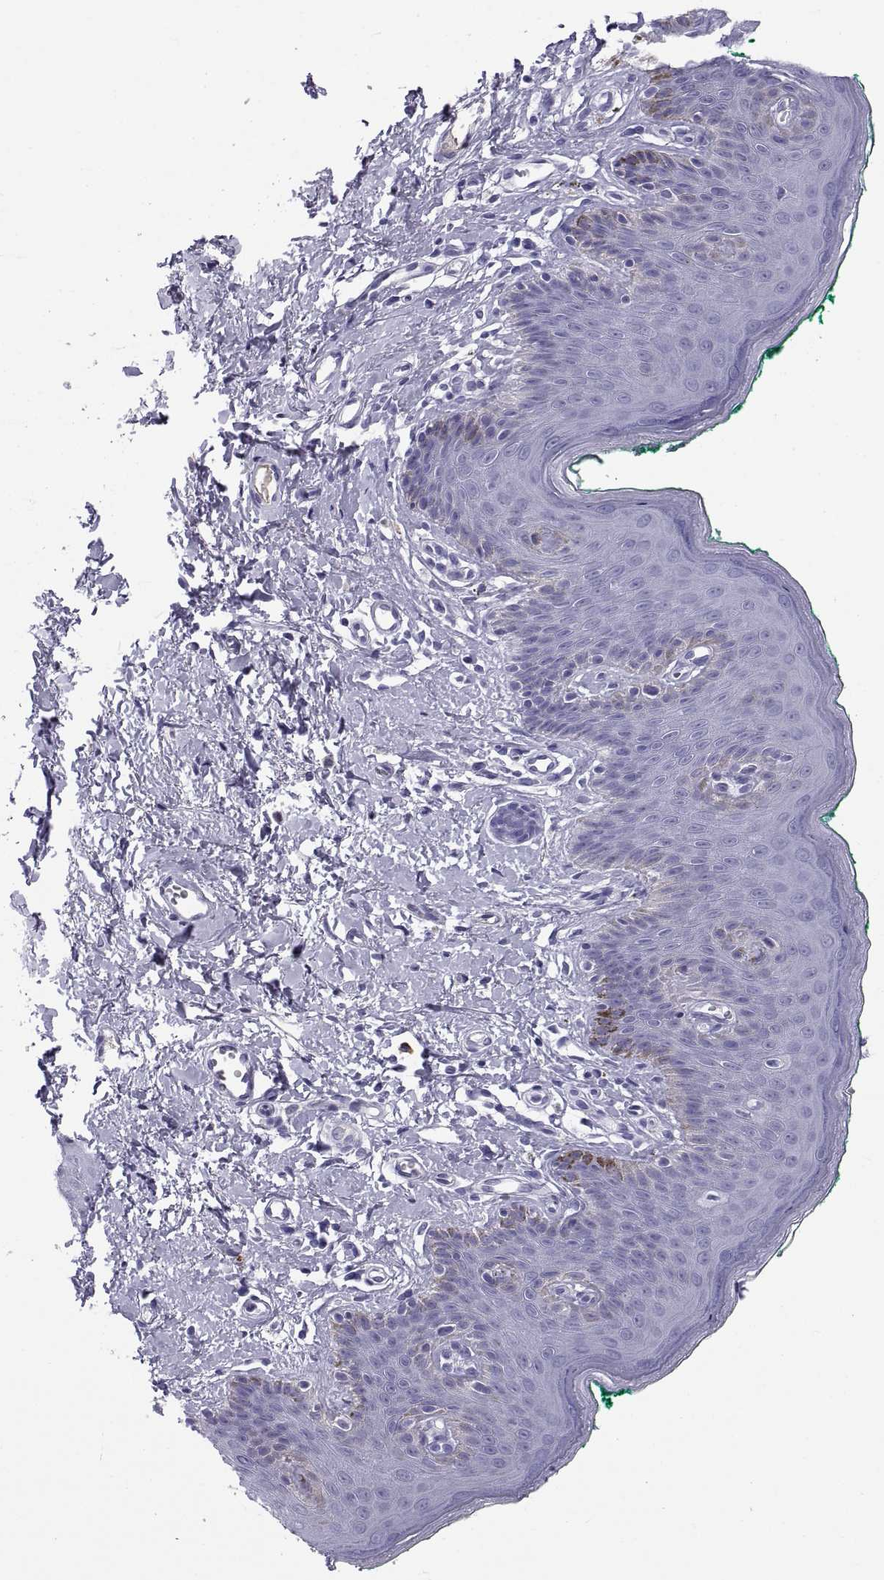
{"staining": {"intensity": "negative", "quantity": "none", "location": "none"}, "tissue": "skin", "cell_type": "Epidermal cells", "image_type": "normal", "snomed": [{"axis": "morphology", "description": "Normal tissue, NOS"}, {"axis": "topography", "description": "Vulva"}], "caption": "There is no significant positivity in epidermal cells of skin. The staining was performed using DAB to visualize the protein expression in brown, while the nuclei were stained in blue with hematoxylin (Magnification: 20x).", "gene": "CT47A10", "patient": {"sex": "female", "age": 66}}